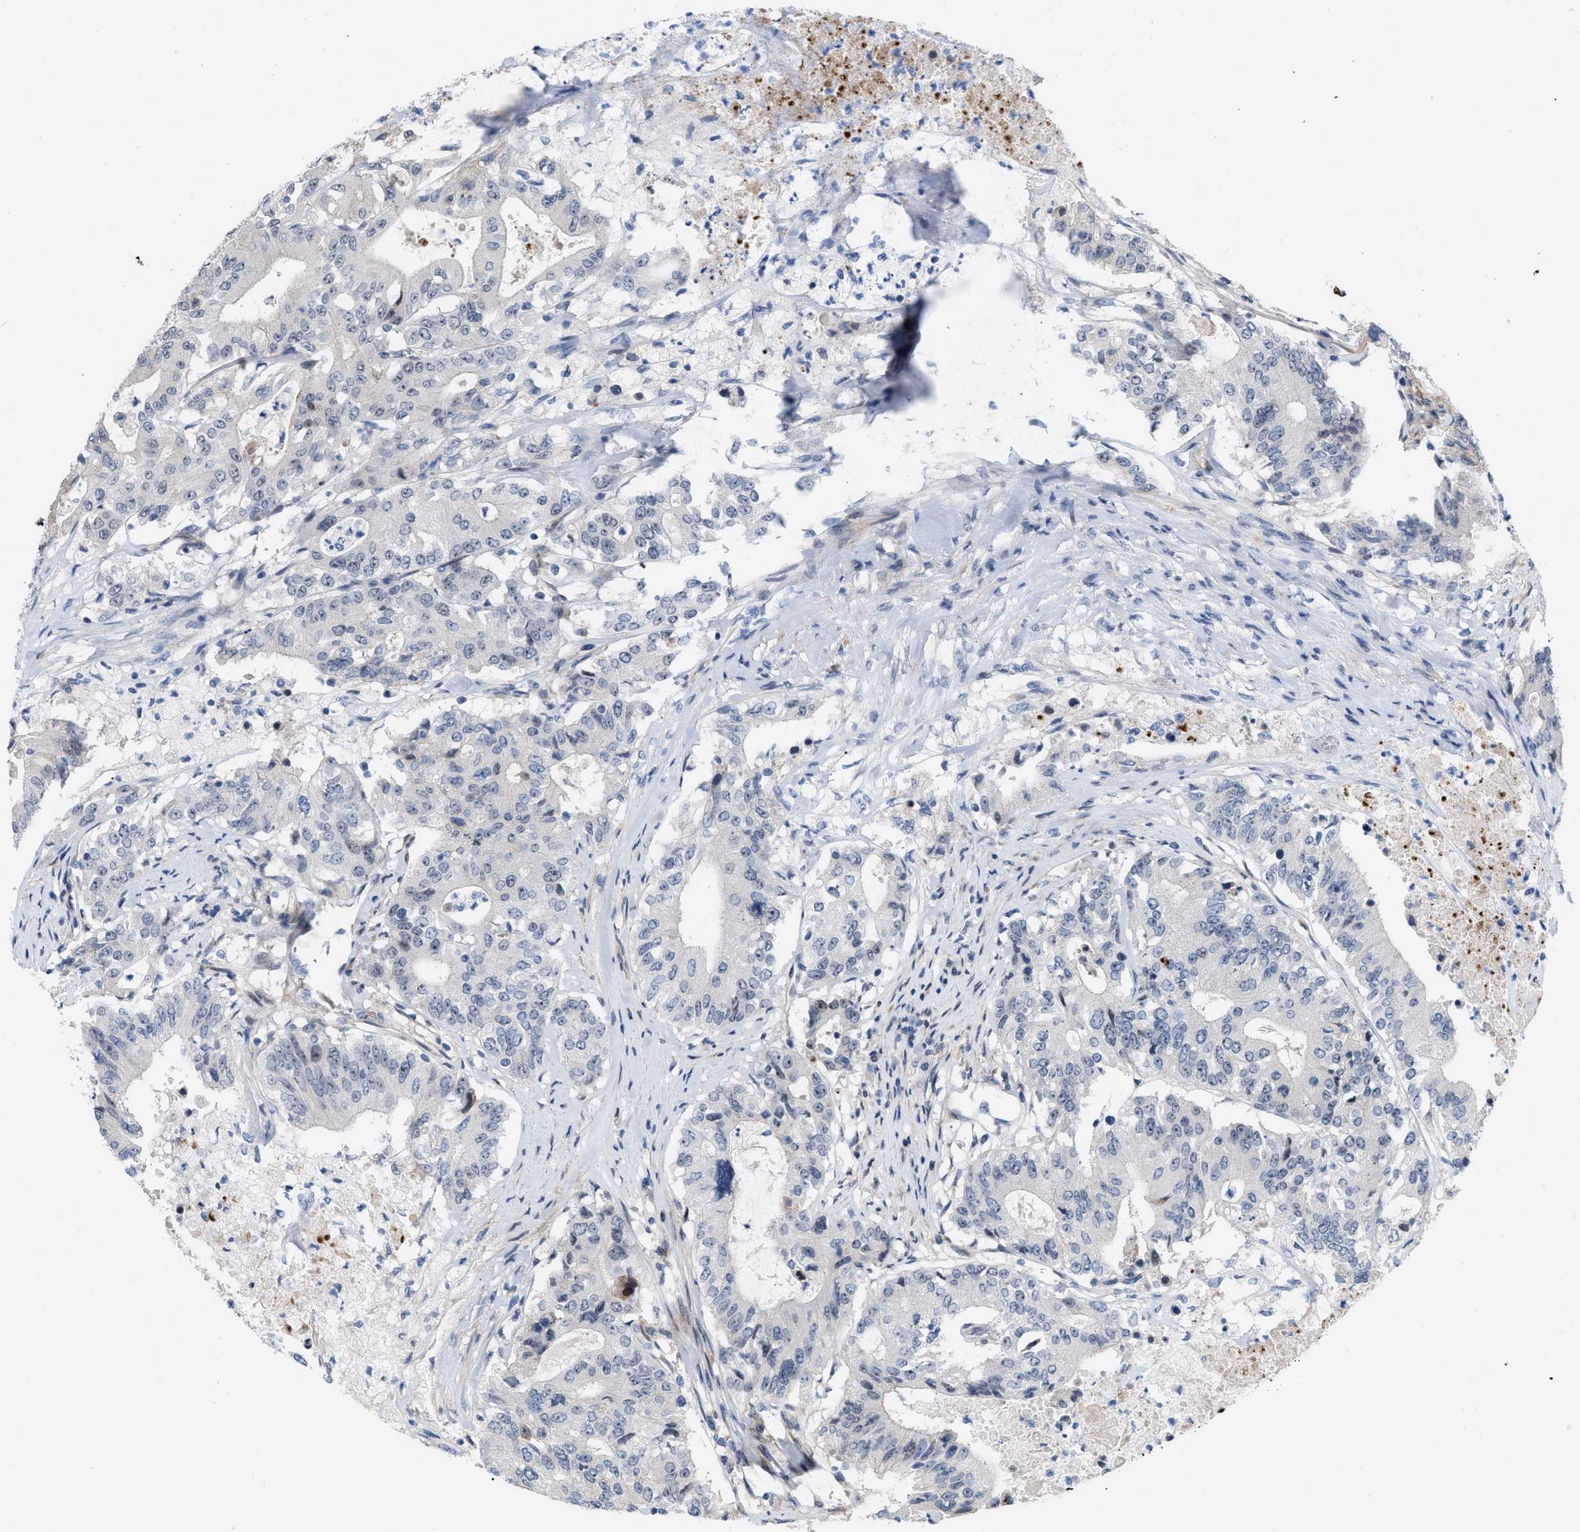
{"staining": {"intensity": "weak", "quantity": "<25%", "location": "nuclear"}, "tissue": "colorectal cancer", "cell_type": "Tumor cells", "image_type": "cancer", "snomed": [{"axis": "morphology", "description": "Adenocarcinoma, NOS"}, {"axis": "topography", "description": "Colon"}], "caption": "There is no significant staining in tumor cells of colorectal cancer.", "gene": "POLR1F", "patient": {"sex": "female", "age": 77}}